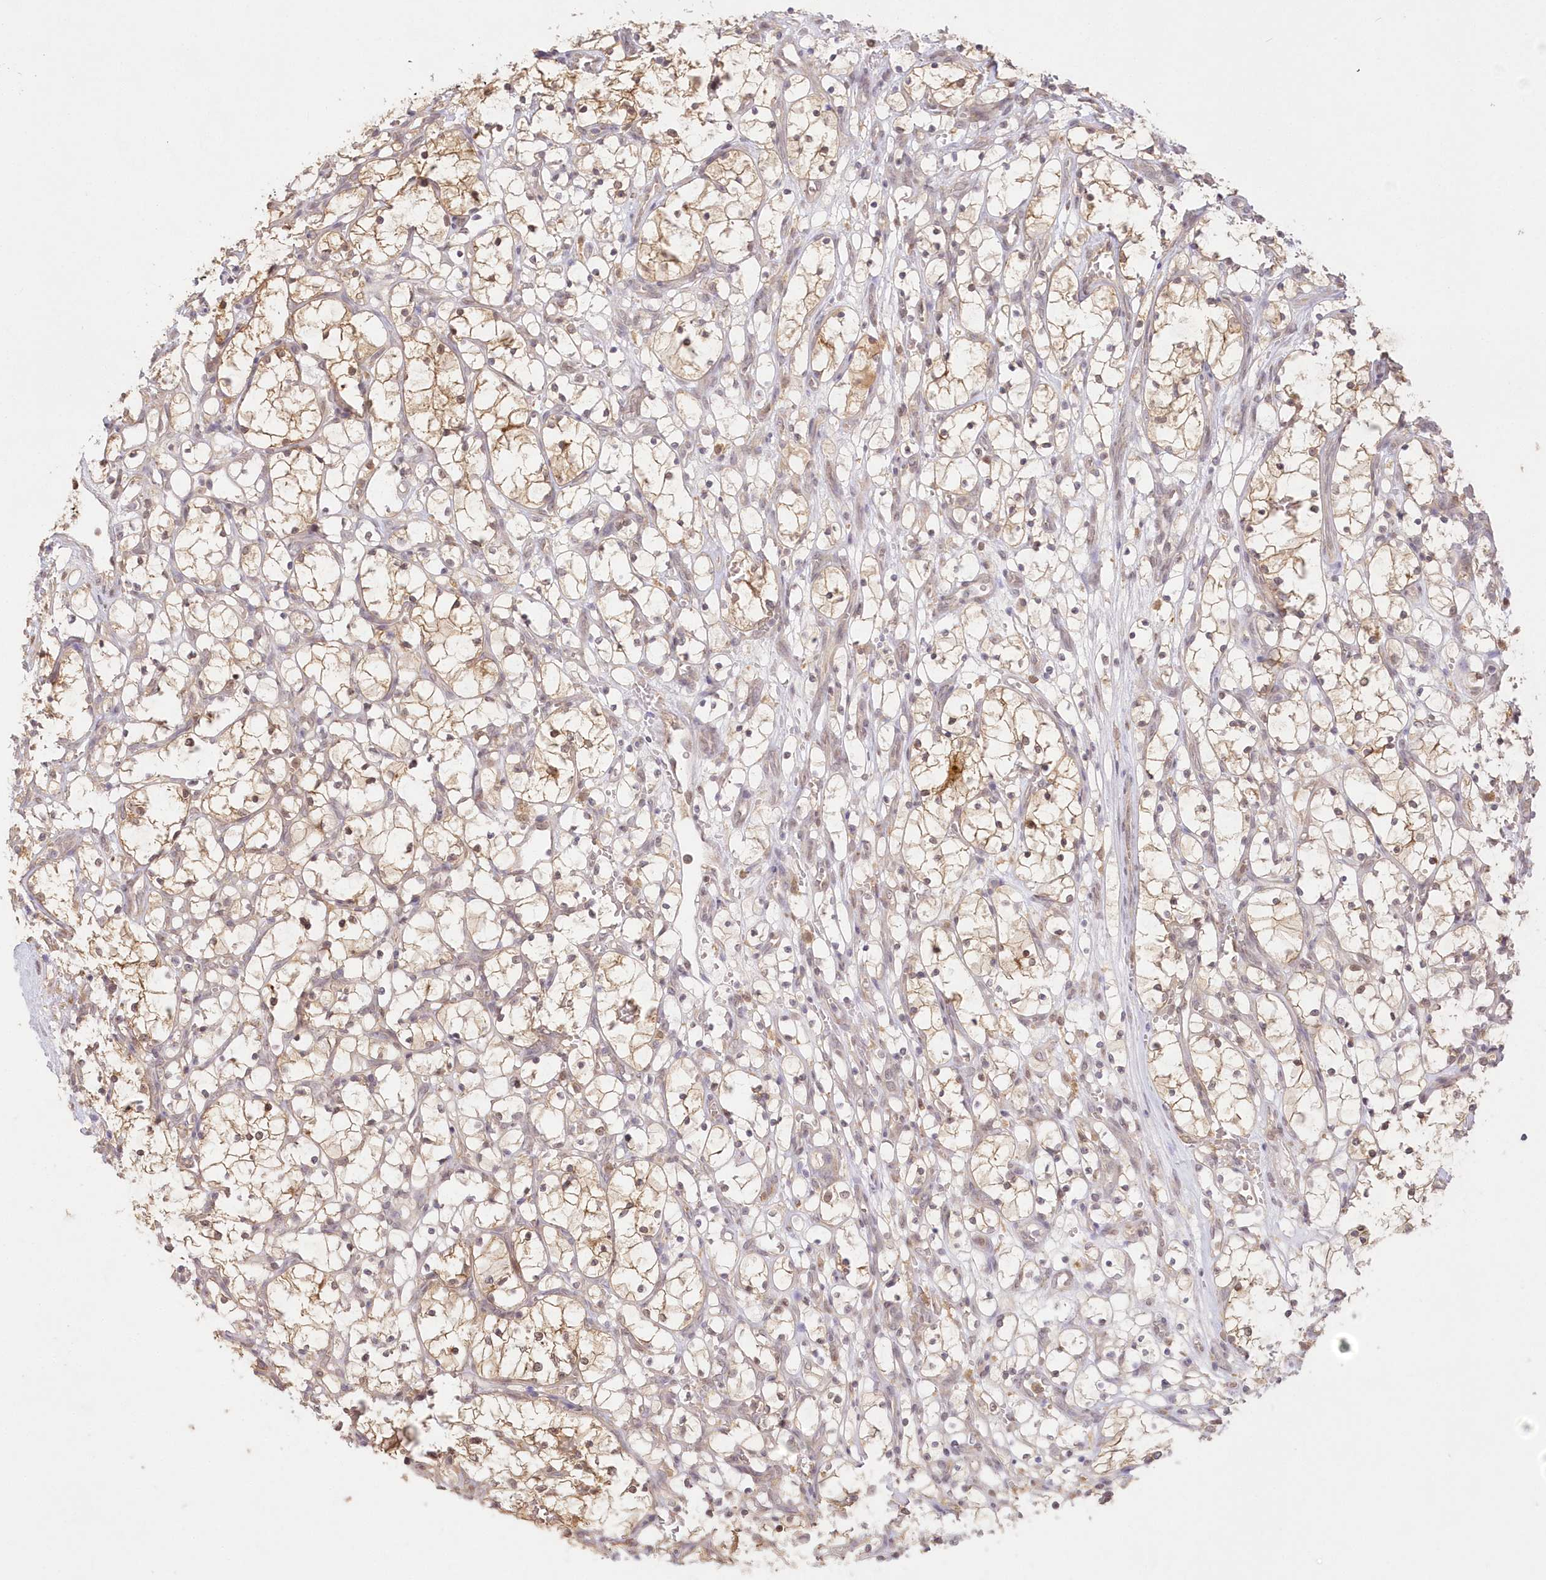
{"staining": {"intensity": "moderate", "quantity": ">75%", "location": "cytoplasmic/membranous,nuclear"}, "tissue": "renal cancer", "cell_type": "Tumor cells", "image_type": "cancer", "snomed": [{"axis": "morphology", "description": "Adenocarcinoma, NOS"}, {"axis": "topography", "description": "Kidney"}], "caption": "A histopathology image of human renal cancer stained for a protein demonstrates moderate cytoplasmic/membranous and nuclear brown staining in tumor cells. Nuclei are stained in blue.", "gene": "RNPEP", "patient": {"sex": "female", "age": 69}}